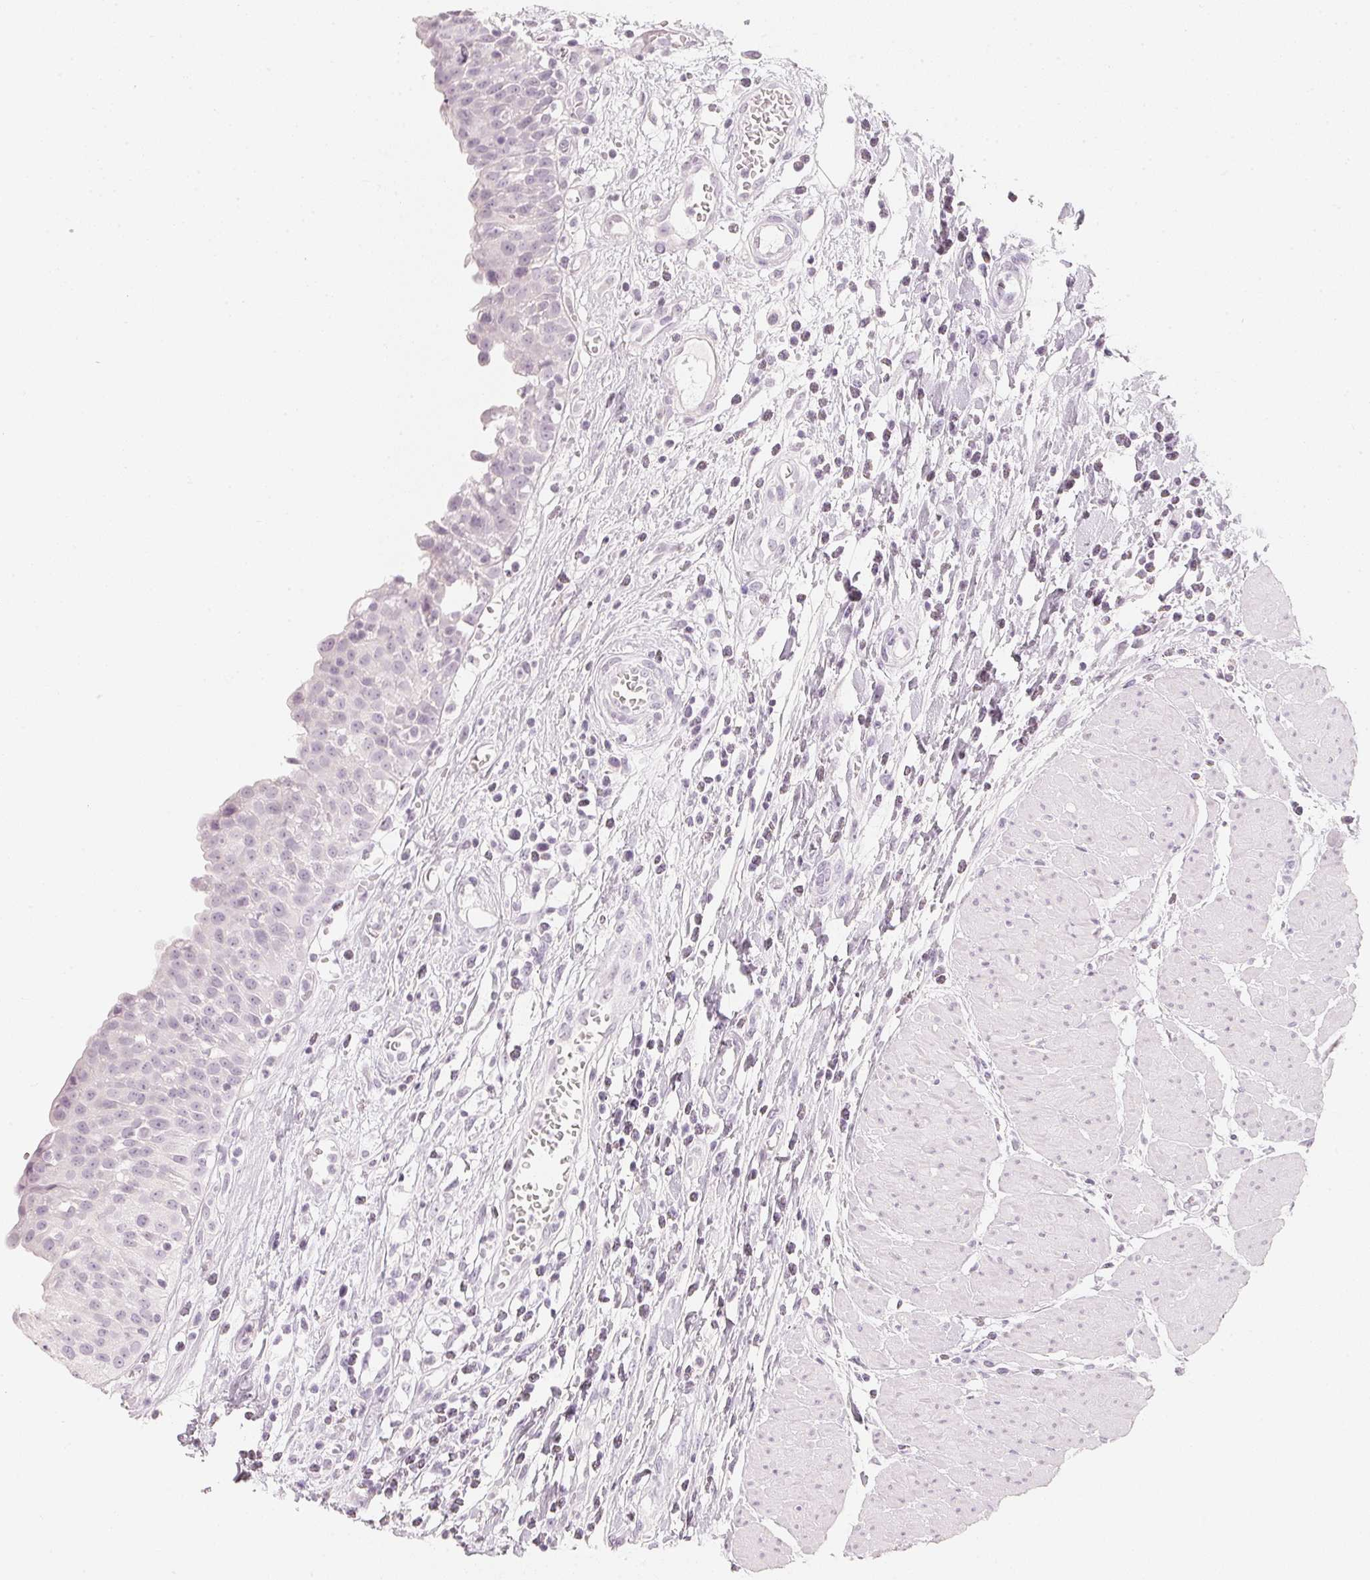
{"staining": {"intensity": "negative", "quantity": "none", "location": "none"}, "tissue": "urinary bladder", "cell_type": "Urothelial cells", "image_type": "normal", "snomed": [{"axis": "morphology", "description": "Normal tissue, NOS"}, {"axis": "topography", "description": "Urinary bladder"}], "caption": "Immunohistochemical staining of unremarkable urinary bladder exhibits no significant expression in urothelial cells. (DAB (3,3'-diaminobenzidine) immunohistochemistry (IHC), high magnification).", "gene": "SLC22A8", "patient": {"sex": "male", "age": 64}}